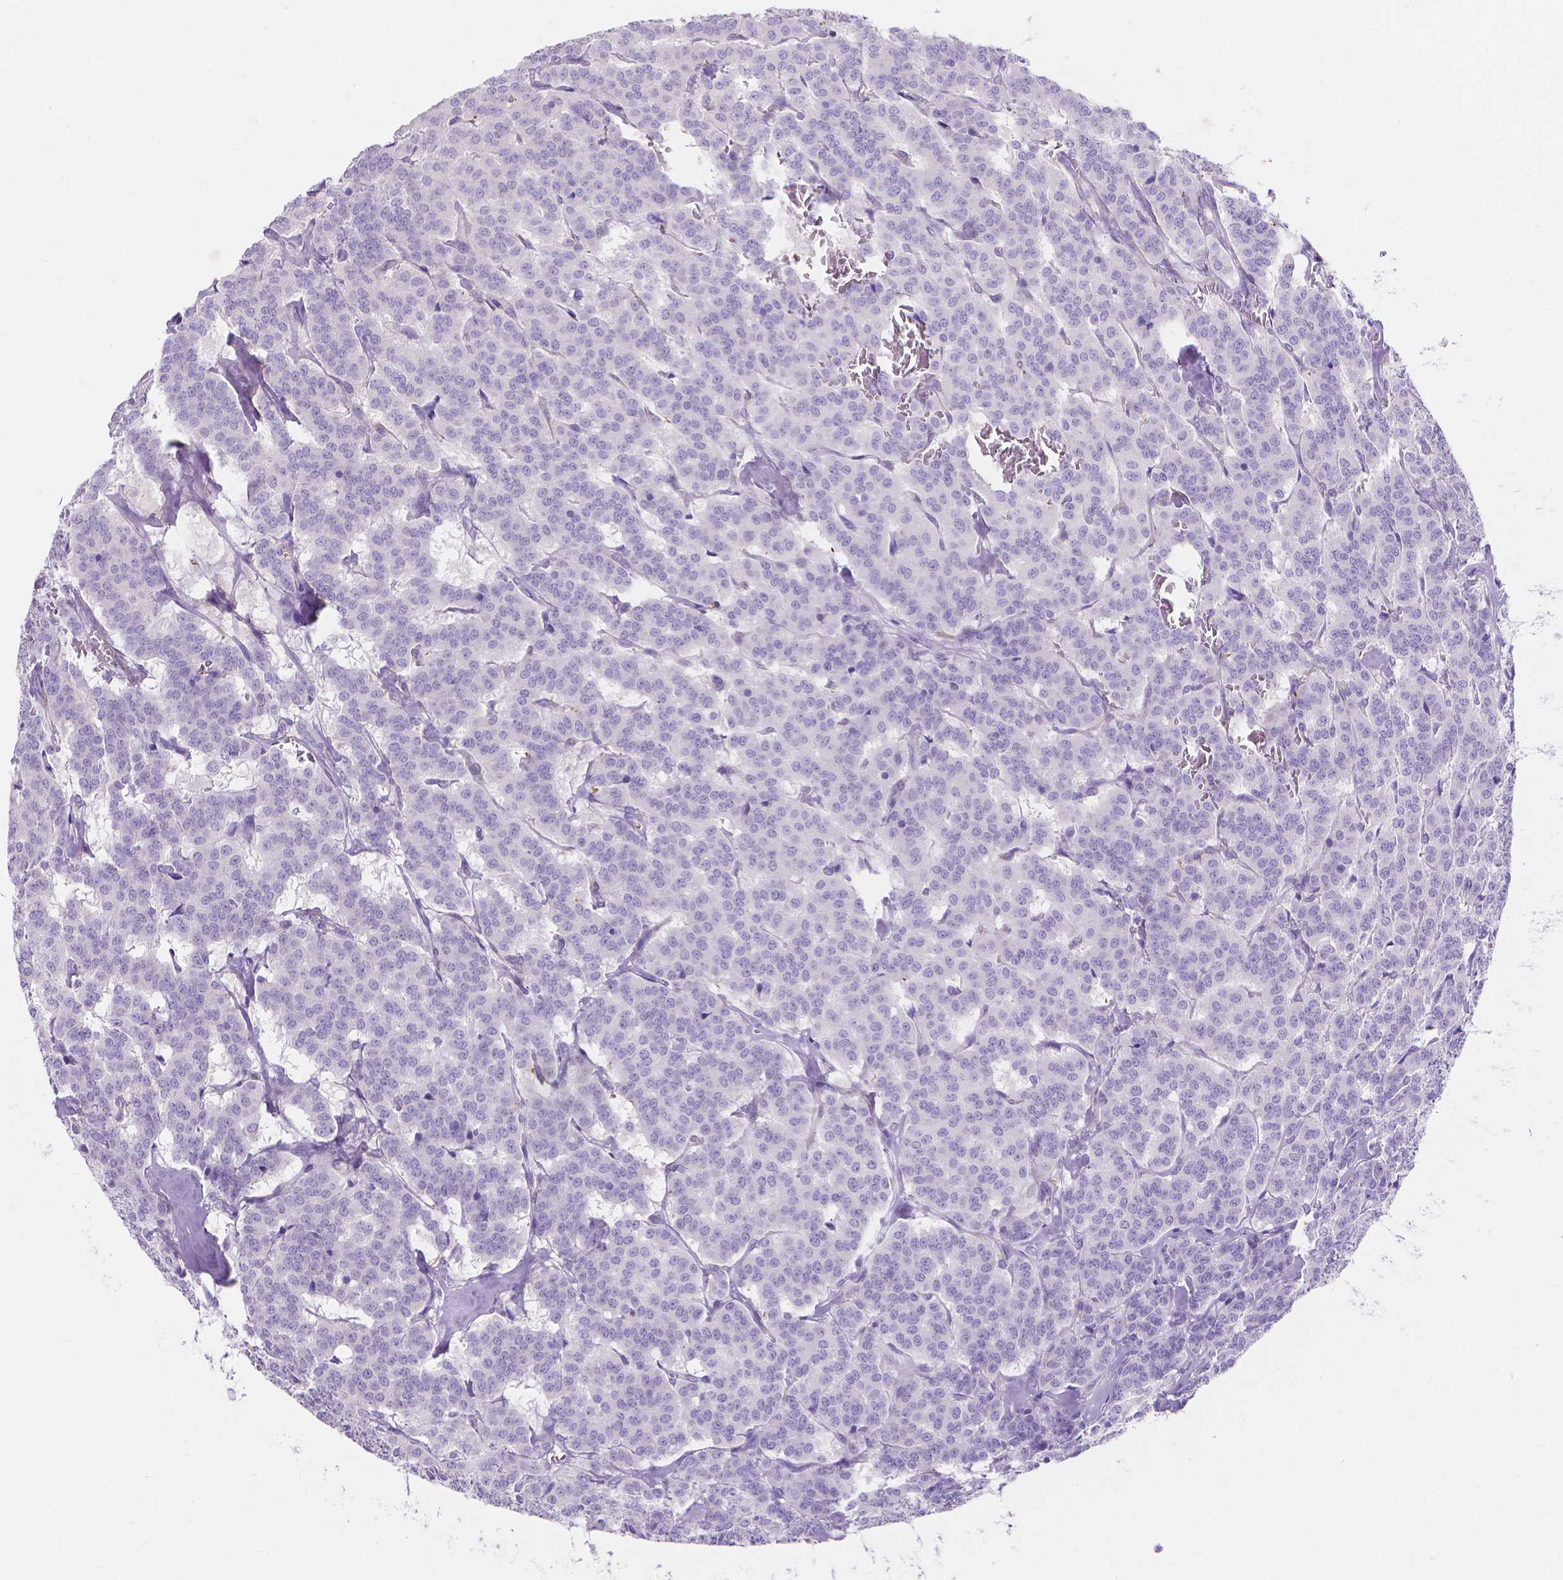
{"staining": {"intensity": "negative", "quantity": "none", "location": "none"}, "tissue": "carcinoid", "cell_type": "Tumor cells", "image_type": "cancer", "snomed": [{"axis": "morphology", "description": "Normal tissue, NOS"}, {"axis": "morphology", "description": "Carcinoid, malignant, NOS"}, {"axis": "topography", "description": "Lung"}], "caption": "Protein analysis of carcinoid displays no significant staining in tumor cells.", "gene": "MBLAC1", "patient": {"sex": "female", "age": 46}}